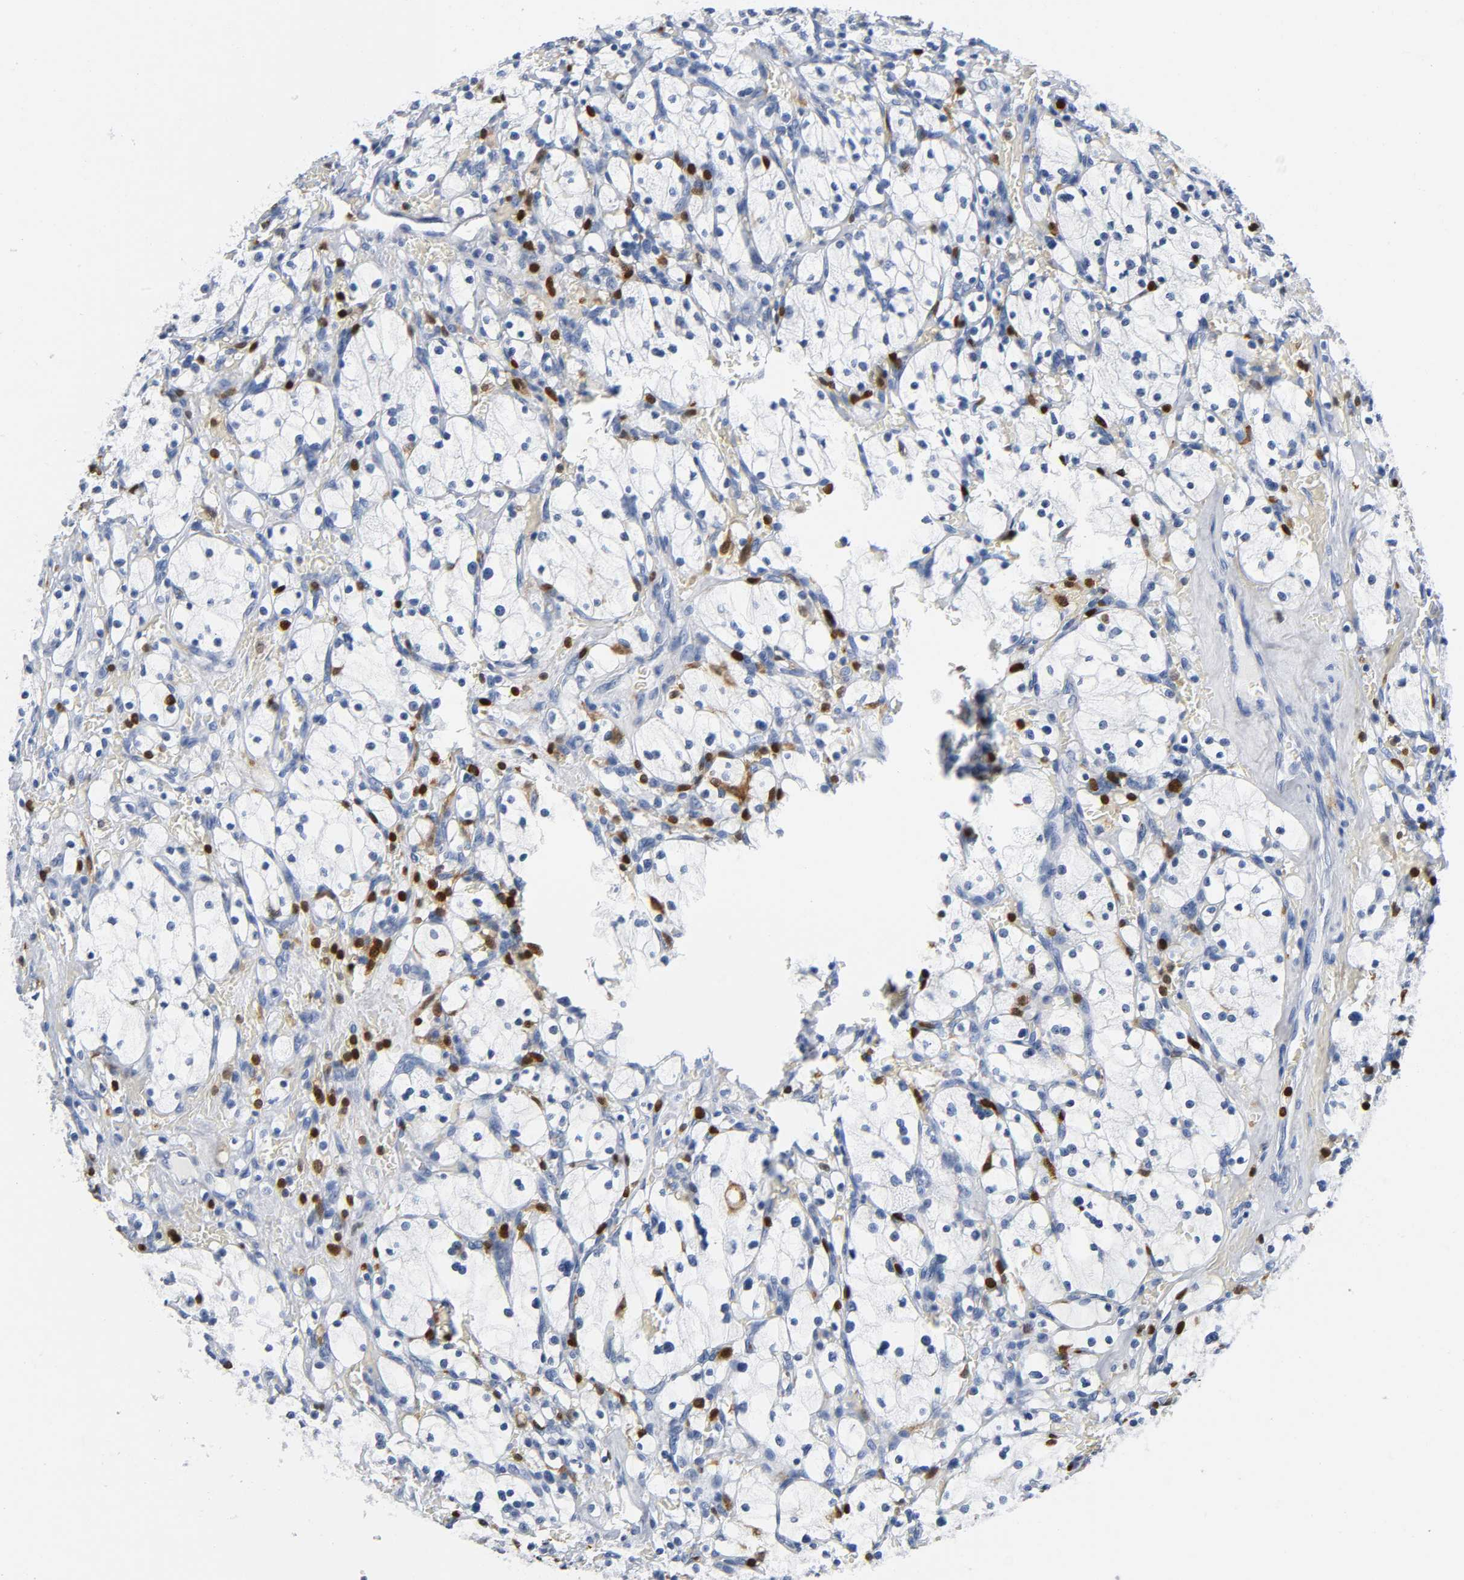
{"staining": {"intensity": "negative", "quantity": "none", "location": "none"}, "tissue": "renal cancer", "cell_type": "Tumor cells", "image_type": "cancer", "snomed": [{"axis": "morphology", "description": "Adenocarcinoma, NOS"}, {"axis": "topography", "description": "Kidney"}], "caption": "High power microscopy micrograph of an immunohistochemistry micrograph of renal cancer, revealing no significant expression in tumor cells. (Brightfield microscopy of DAB IHC at high magnification).", "gene": "DOK2", "patient": {"sex": "female", "age": 83}}